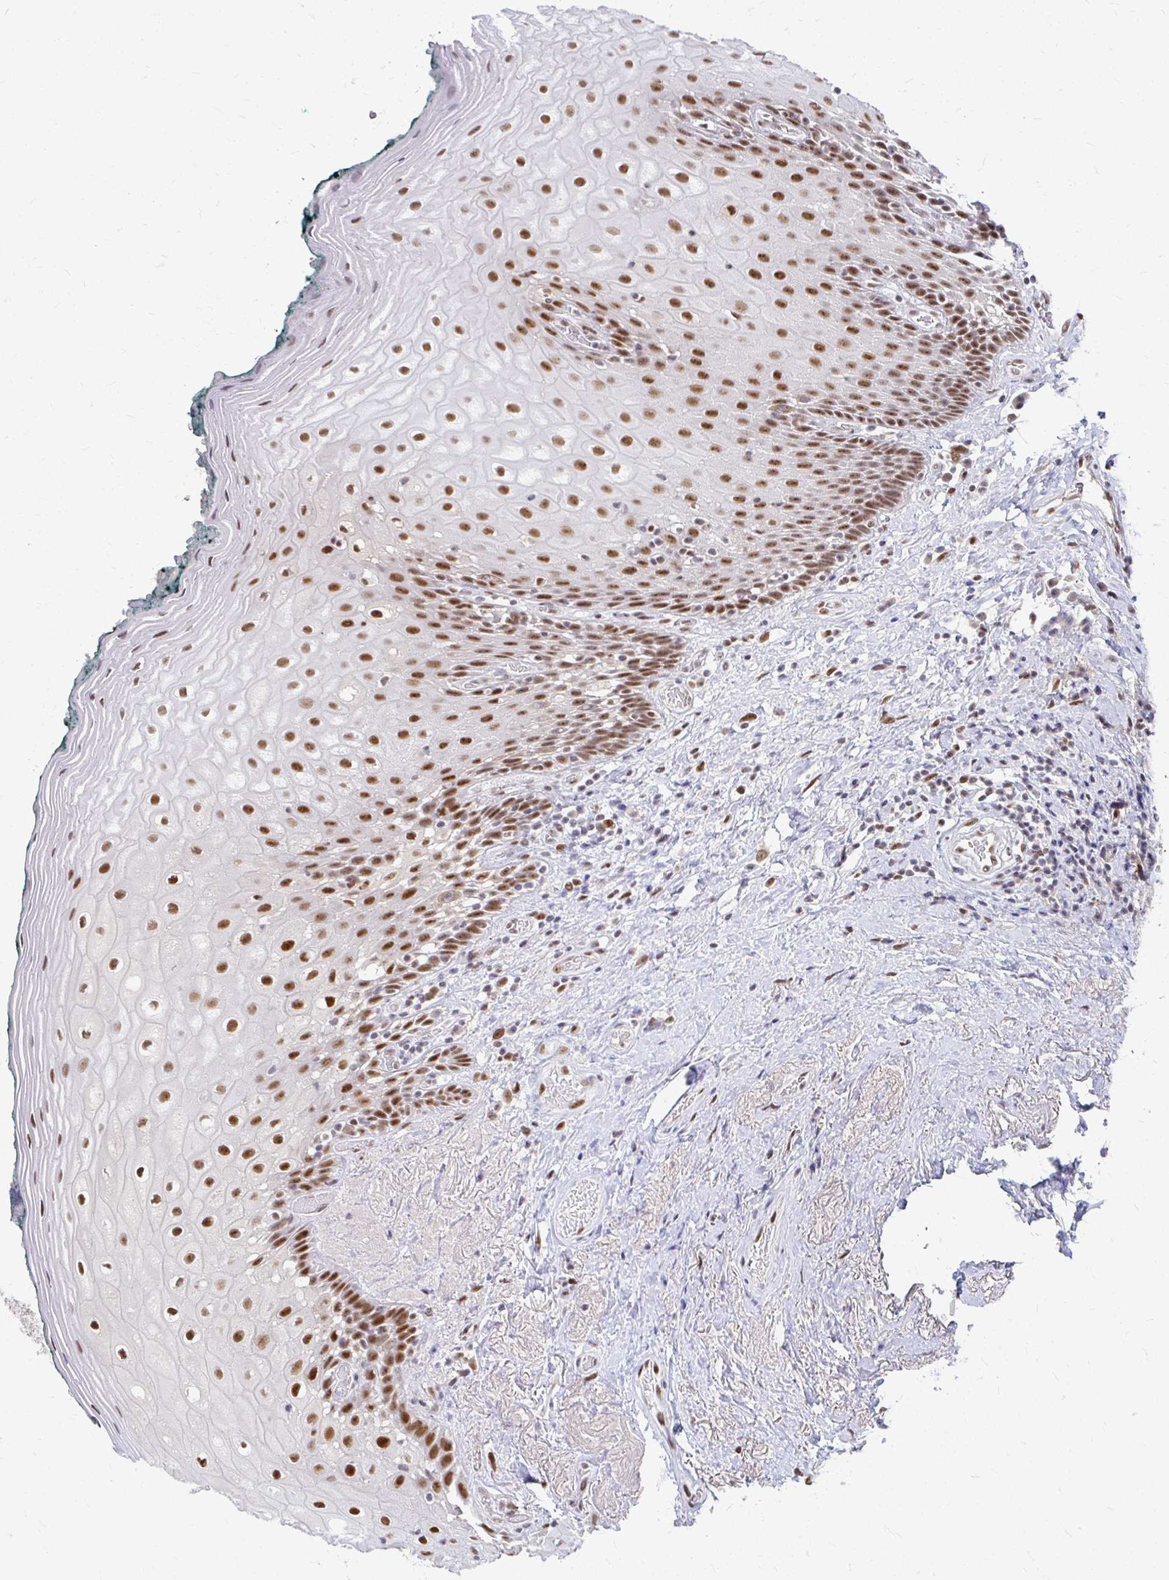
{"staining": {"intensity": "moderate", "quantity": ">75%", "location": "nuclear"}, "tissue": "oral mucosa", "cell_type": "Squamous epithelial cells", "image_type": "normal", "snomed": [{"axis": "morphology", "description": "Normal tissue, NOS"}, {"axis": "morphology", "description": "Squamous cell carcinoma, NOS"}, {"axis": "topography", "description": "Oral tissue"}, {"axis": "topography", "description": "Head-Neck"}], "caption": "IHC staining of normal oral mucosa, which shows medium levels of moderate nuclear positivity in approximately >75% of squamous epithelial cells indicating moderate nuclear protein staining. The staining was performed using DAB (3,3'-diaminobenzidine) (brown) for protein detection and nuclei were counterstained in hematoxylin (blue).", "gene": "GTF2H1", "patient": {"sex": "male", "age": 64}}